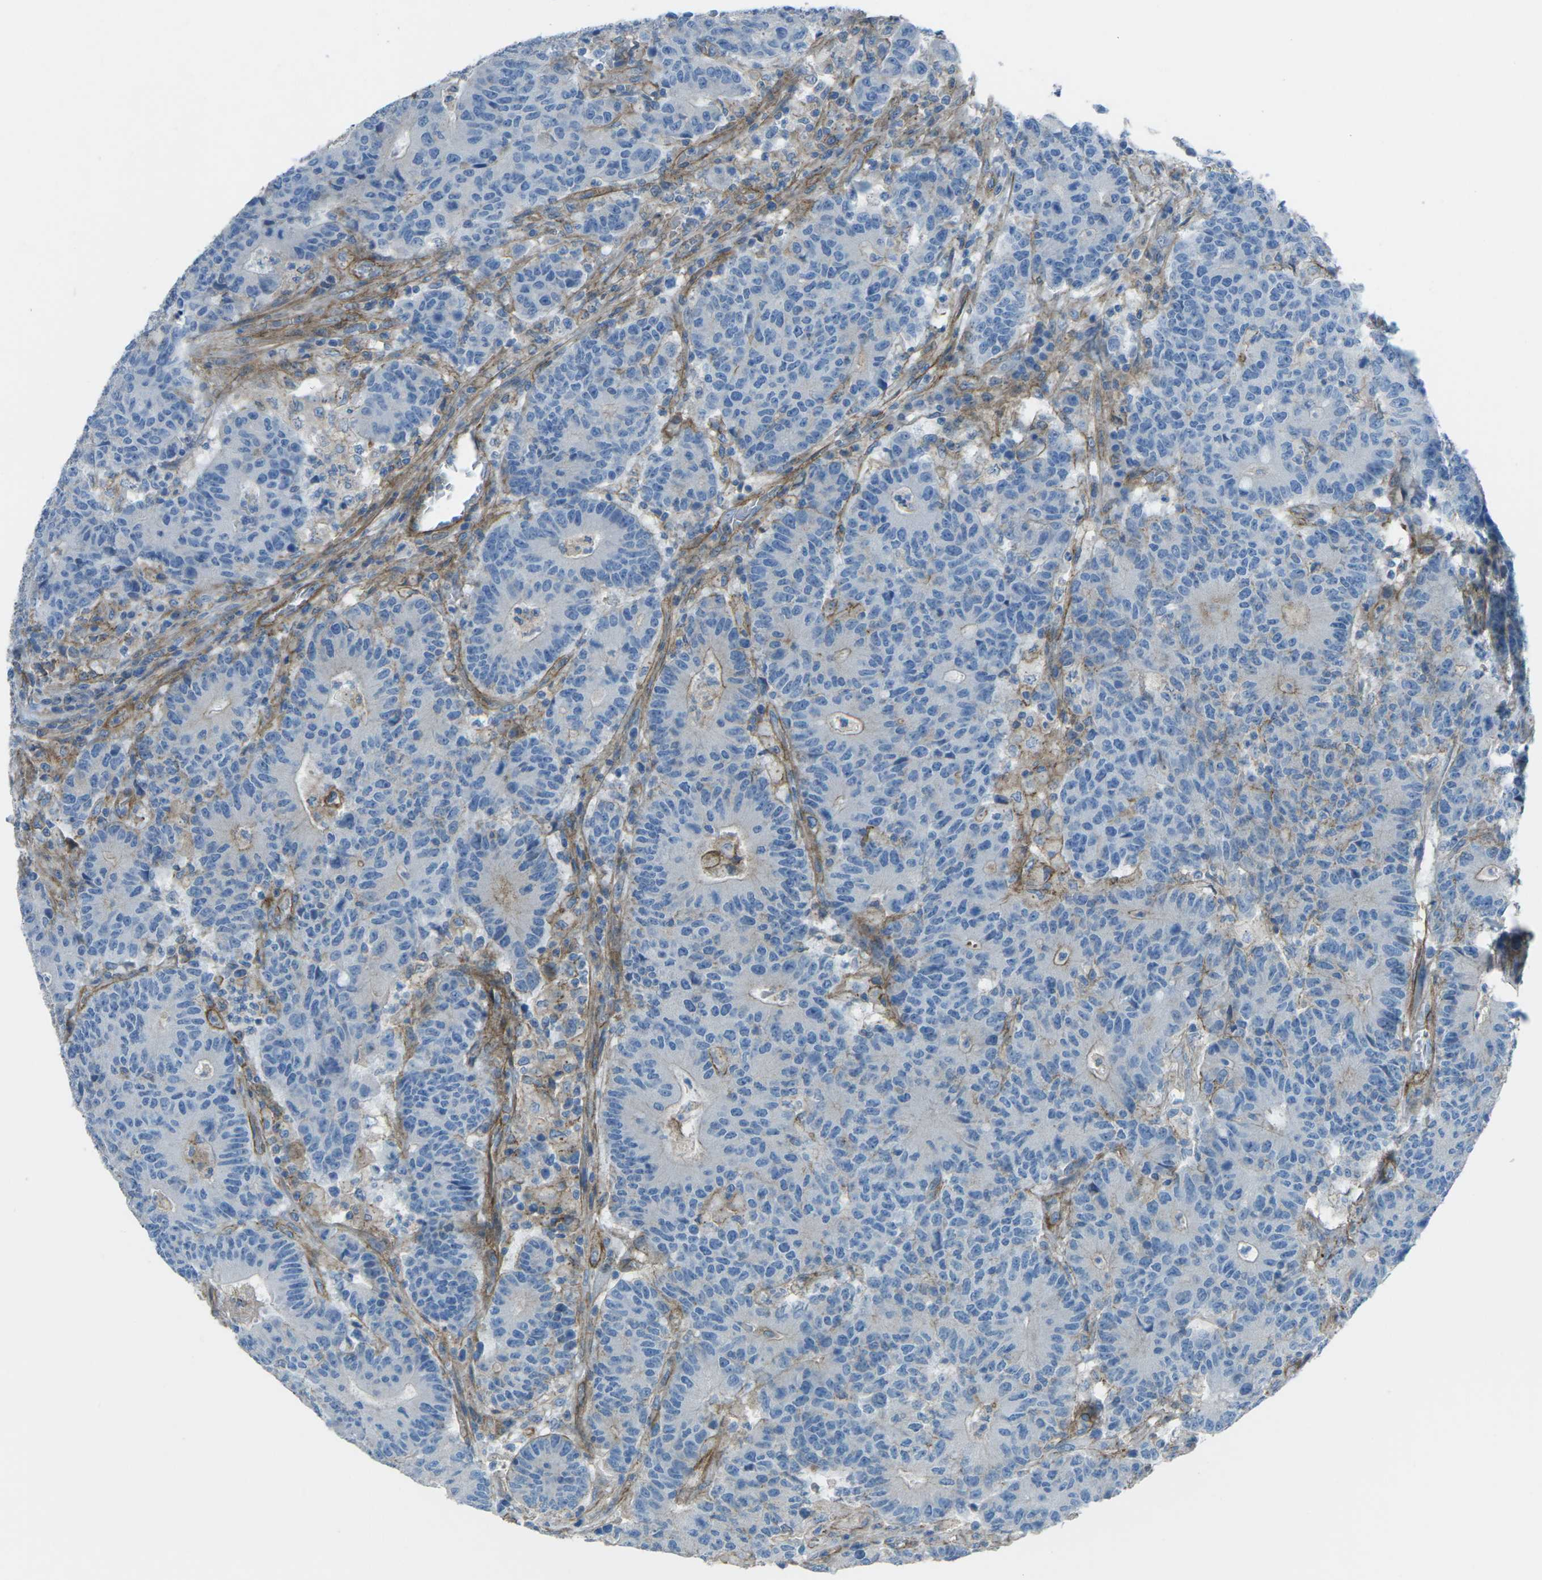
{"staining": {"intensity": "negative", "quantity": "none", "location": "none"}, "tissue": "colorectal cancer", "cell_type": "Tumor cells", "image_type": "cancer", "snomed": [{"axis": "morphology", "description": "Normal tissue, NOS"}, {"axis": "morphology", "description": "Adenocarcinoma, NOS"}, {"axis": "topography", "description": "Colon"}], "caption": "Micrograph shows no protein expression in tumor cells of colorectal adenocarcinoma tissue. (DAB IHC with hematoxylin counter stain).", "gene": "UTRN", "patient": {"sex": "female", "age": 75}}